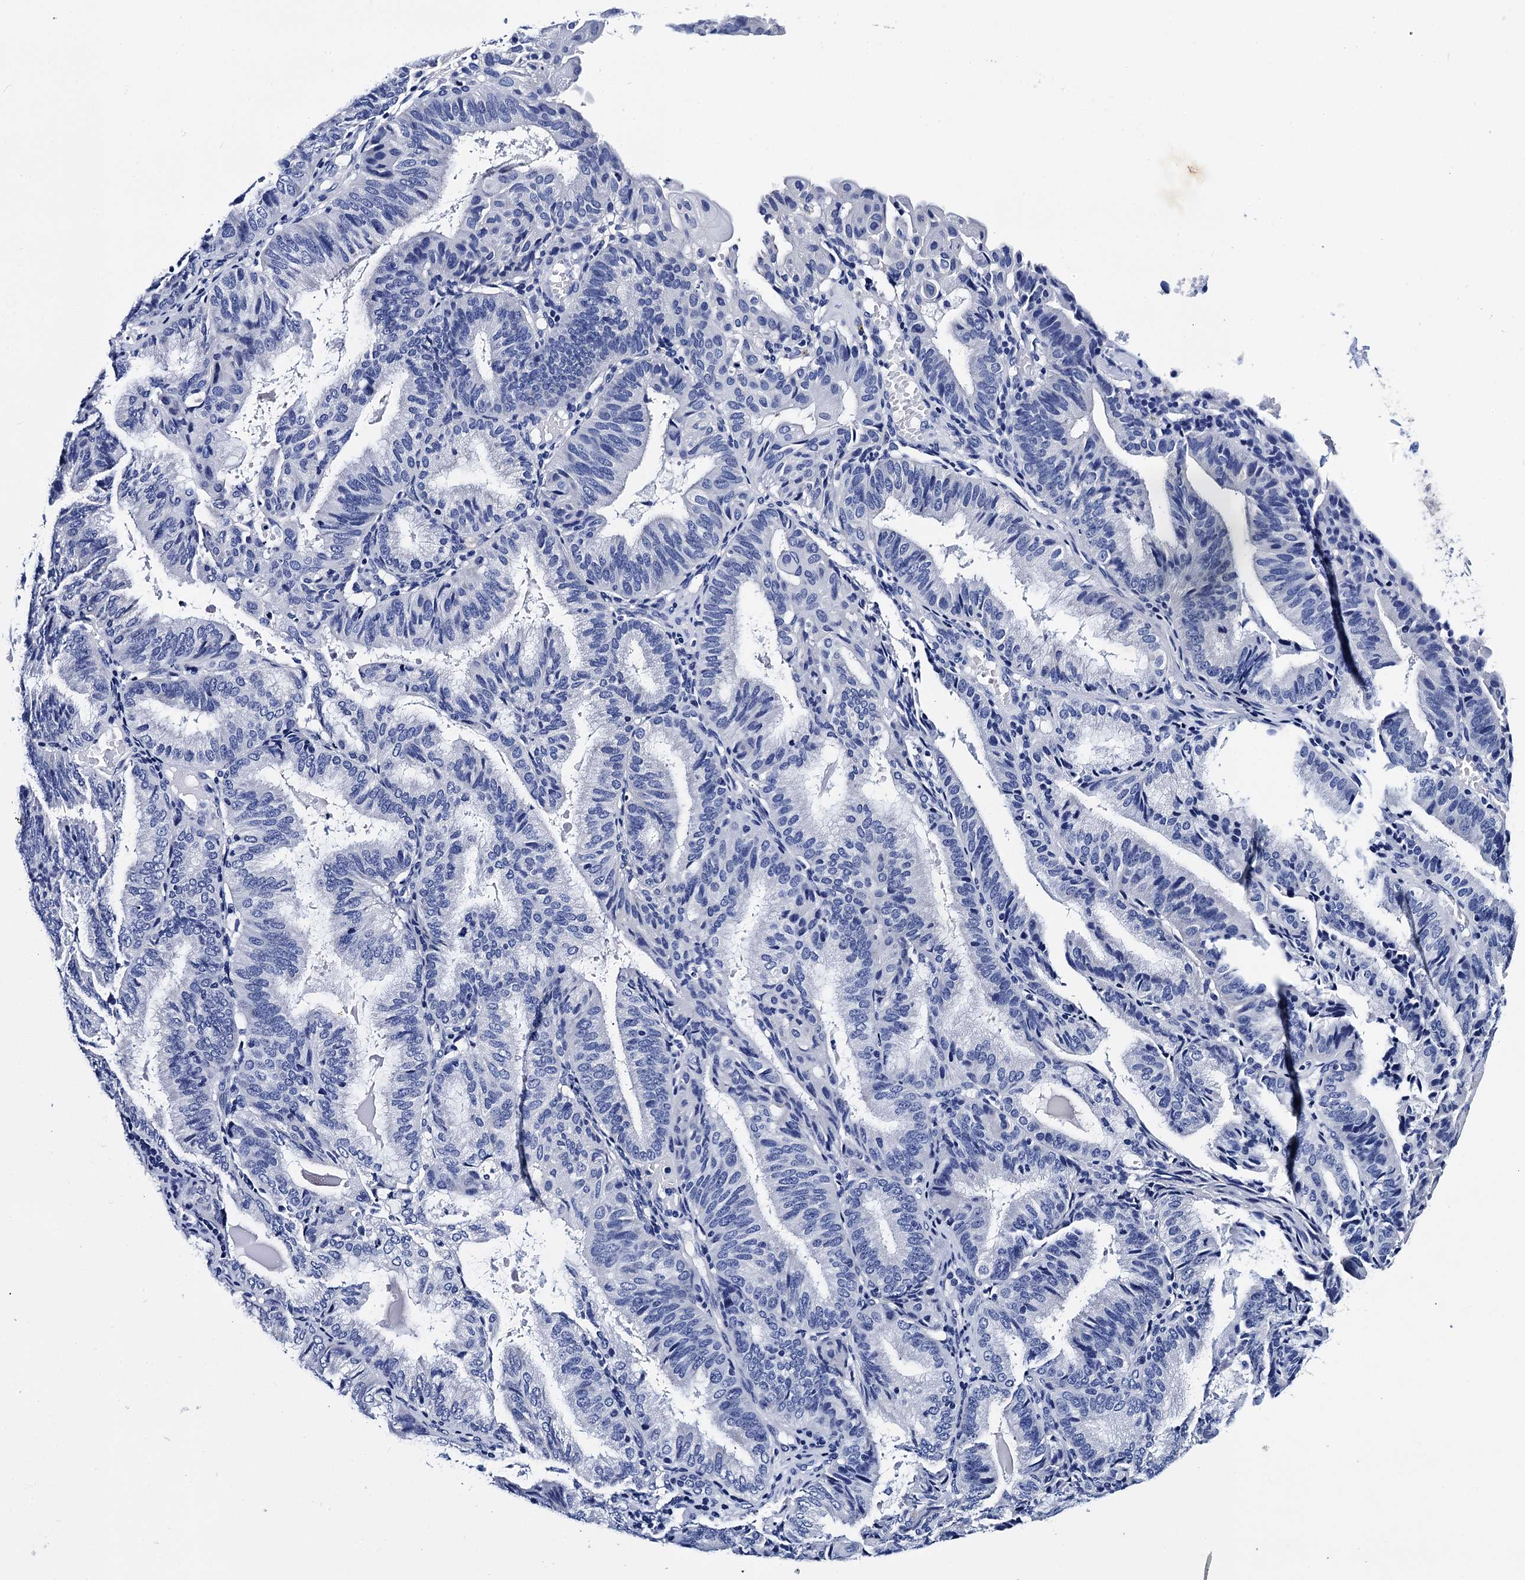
{"staining": {"intensity": "negative", "quantity": "none", "location": "none"}, "tissue": "endometrial cancer", "cell_type": "Tumor cells", "image_type": "cancer", "snomed": [{"axis": "morphology", "description": "Adenocarcinoma, NOS"}, {"axis": "topography", "description": "Endometrium"}], "caption": "Tumor cells show no significant protein positivity in endometrial cancer (adenocarcinoma). (Stains: DAB immunohistochemistry with hematoxylin counter stain, Microscopy: brightfield microscopy at high magnification).", "gene": "MYBPC3", "patient": {"sex": "female", "age": 49}}